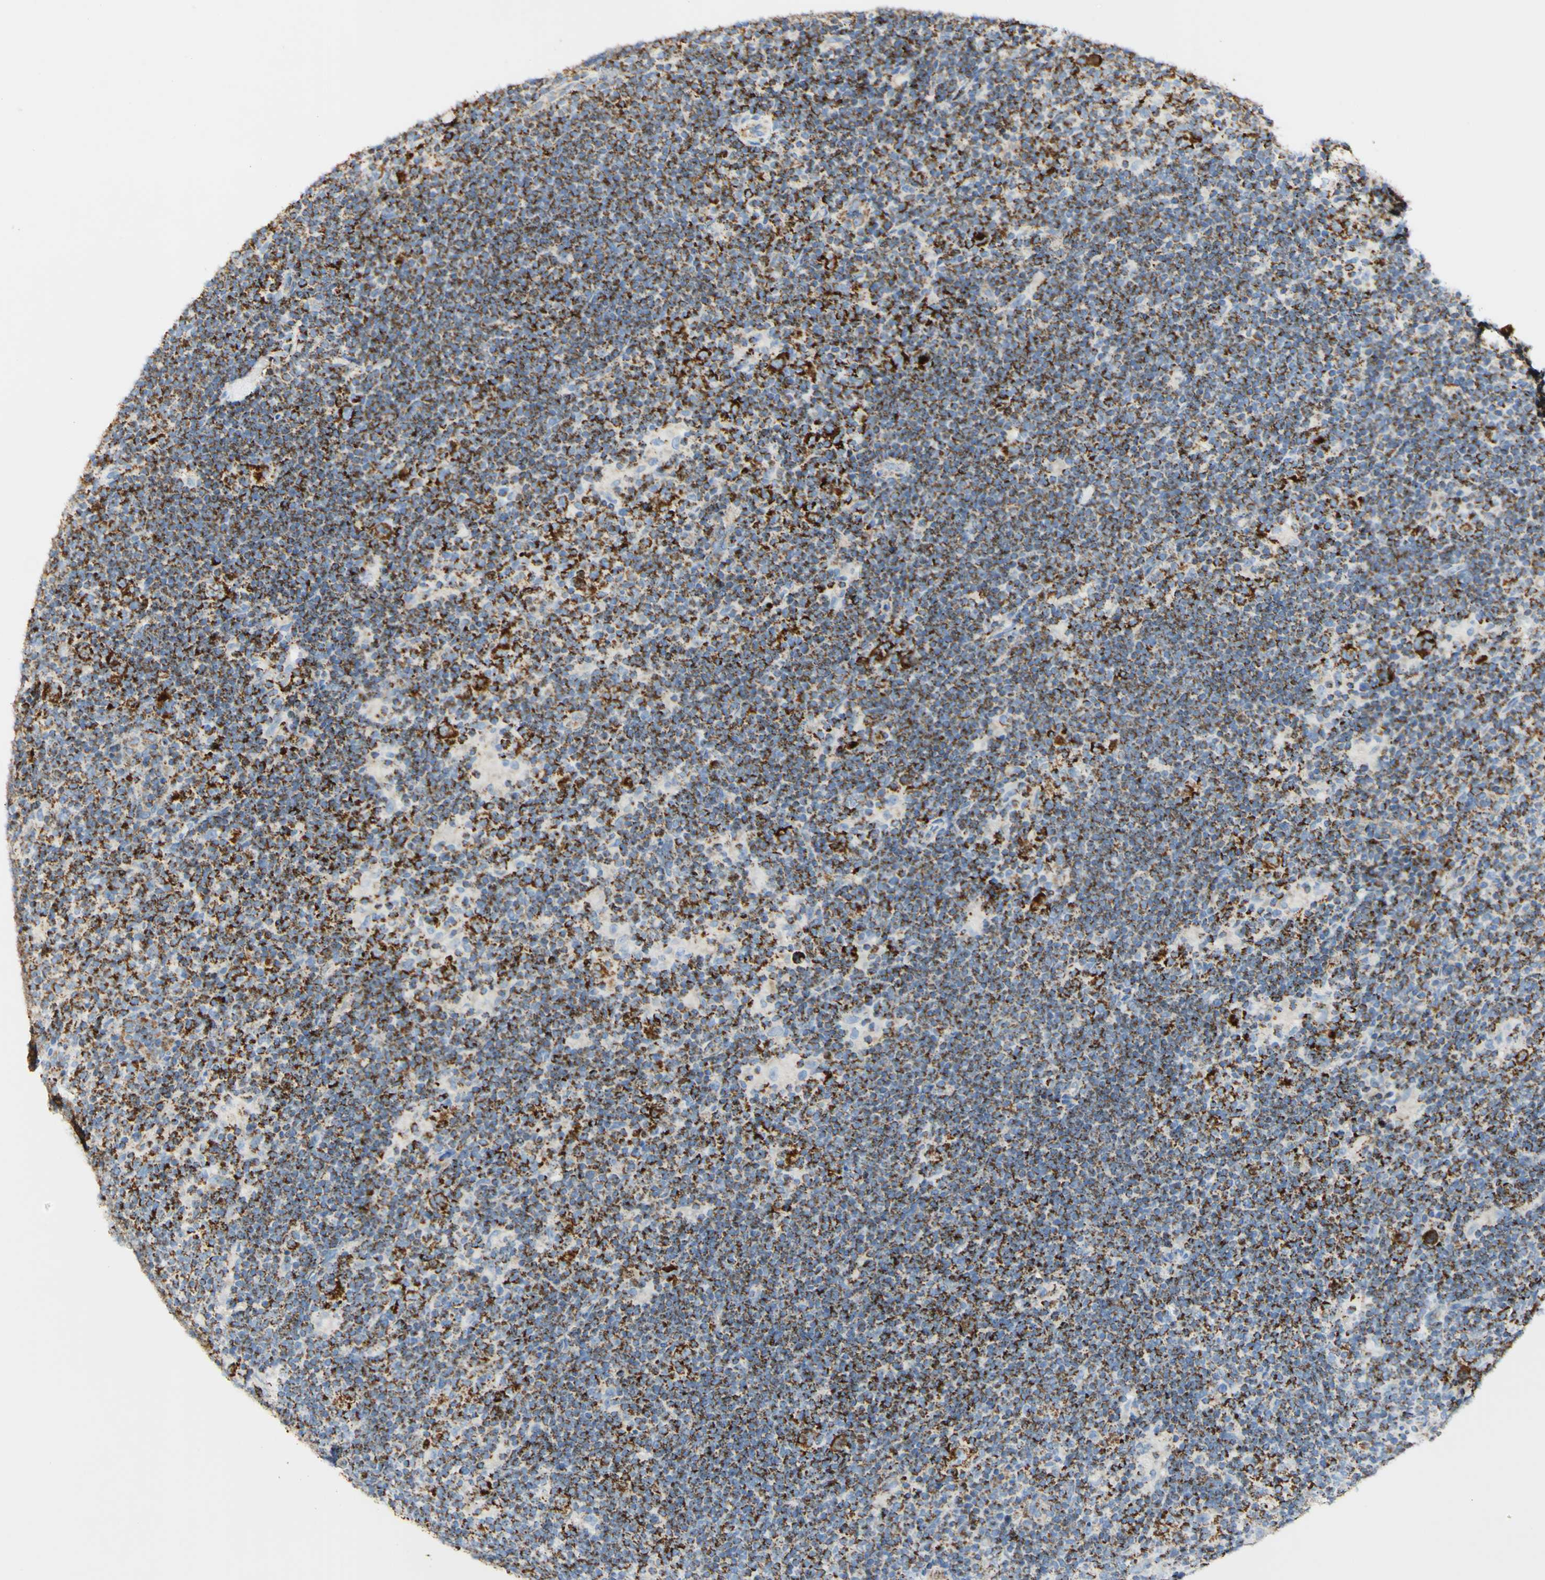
{"staining": {"intensity": "moderate", "quantity": ">75%", "location": "cytoplasmic/membranous"}, "tissue": "lymphoma", "cell_type": "Tumor cells", "image_type": "cancer", "snomed": [{"axis": "morphology", "description": "Hodgkin's disease, NOS"}, {"axis": "topography", "description": "Lymph node"}], "caption": "Lymphoma stained with immunohistochemistry demonstrates moderate cytoplasmic/membranous expression in about >75% of tumor cells. The staining was performed using DAB, with brown indicating positive protein expression. Nuclei are stained blue with hematoxylin.", "gene": "OXCT1", "patient": {"sex": "female", "age": 57}}